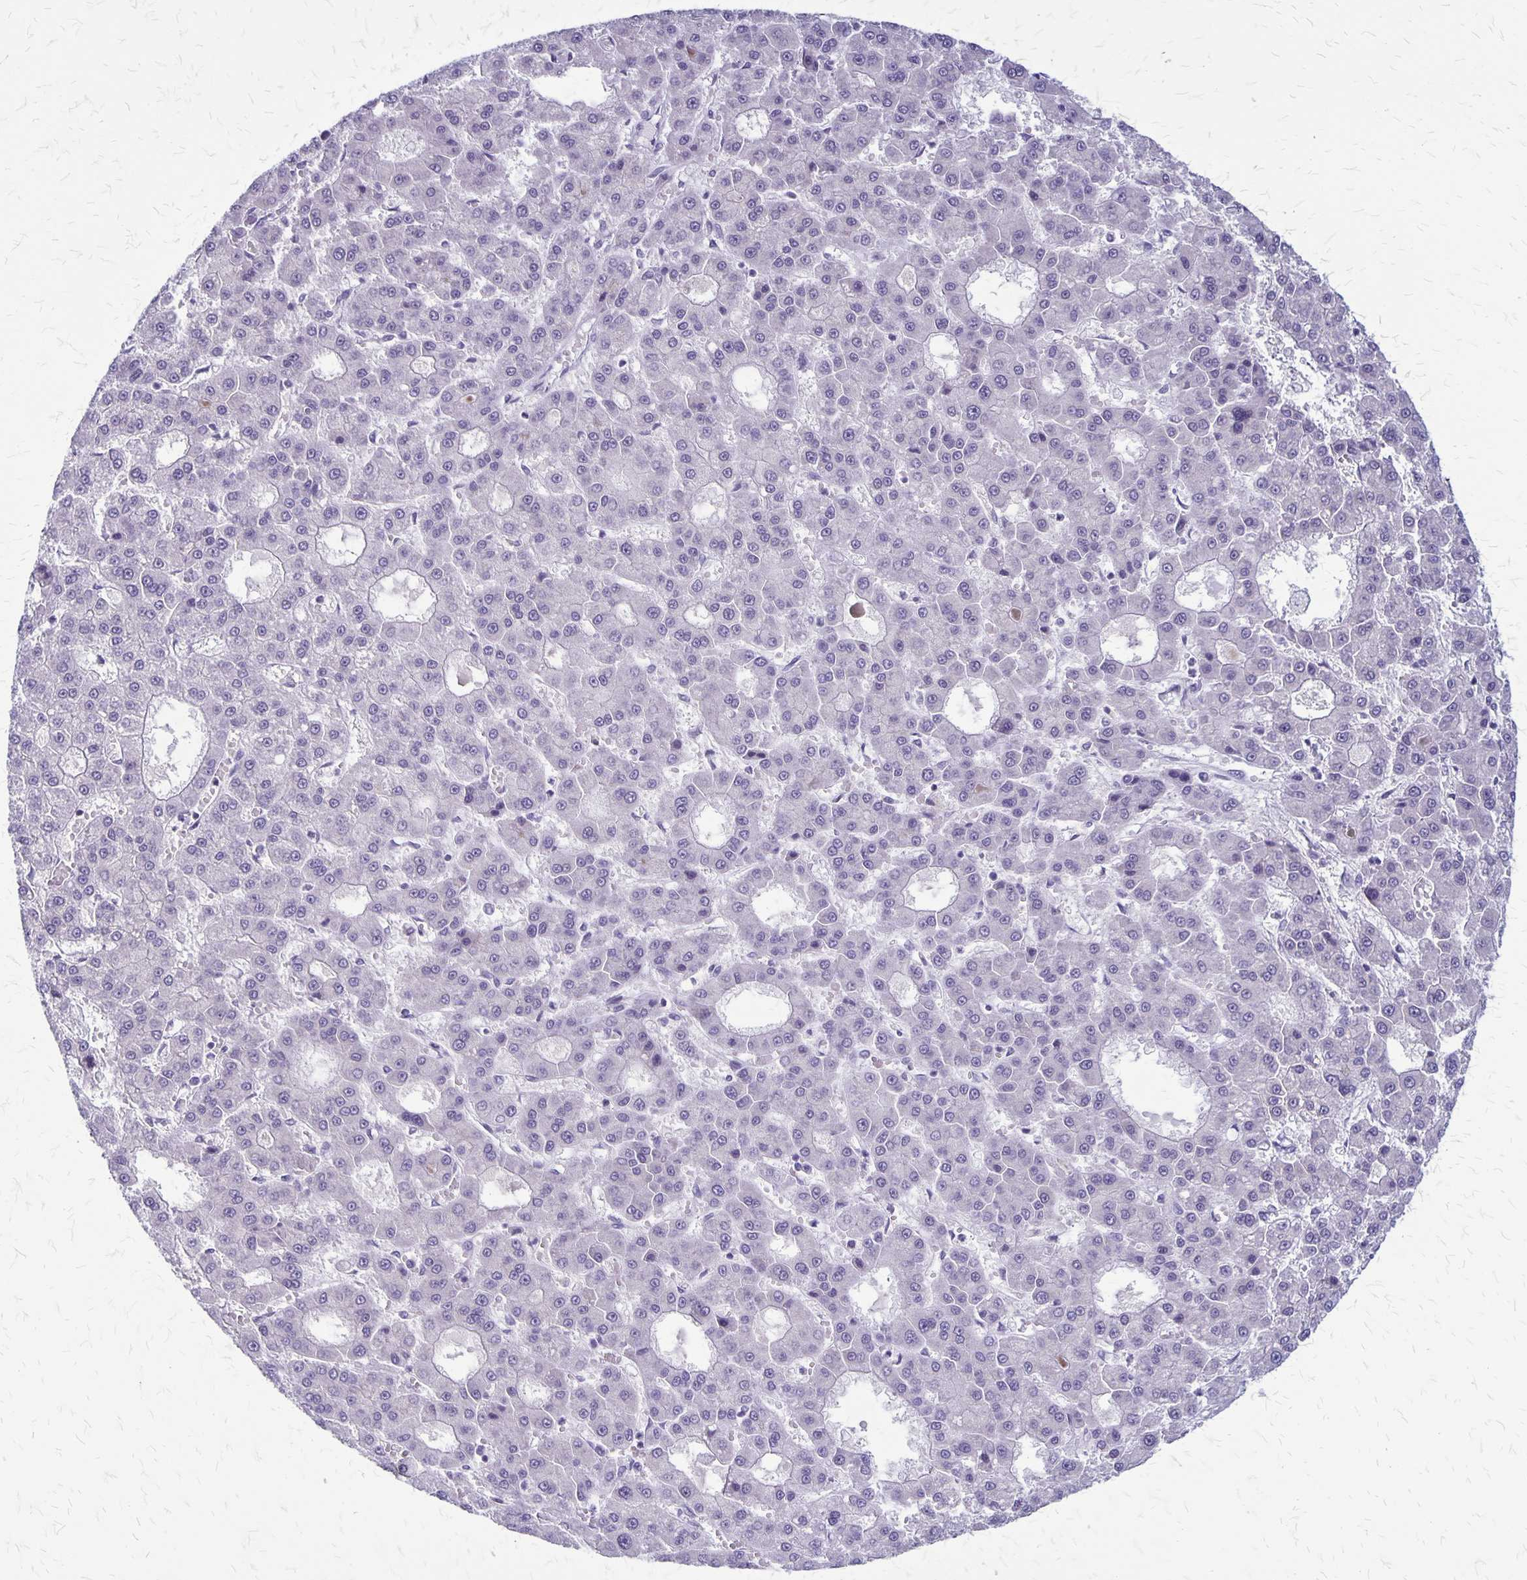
{"staining": {"intensity": "negative", "quantity": "none", "location": "none"}, "tissue": "liver cancer", "cell_type": "Tumor cells", "image_type": "cancer", "snomed": [{"axis": "morphology", "description": "Carcinoma, Hepatocellular, NOS"}, {"axis": "topography", "description": "Liver"}], "caption": "DAB immunohistochemical staining of human hepatocellular carcinoma (liver) shows no significant expression in tumor cells.", "gene": "PLXNB3", "patient": {"sex": "male", "age": 70}}